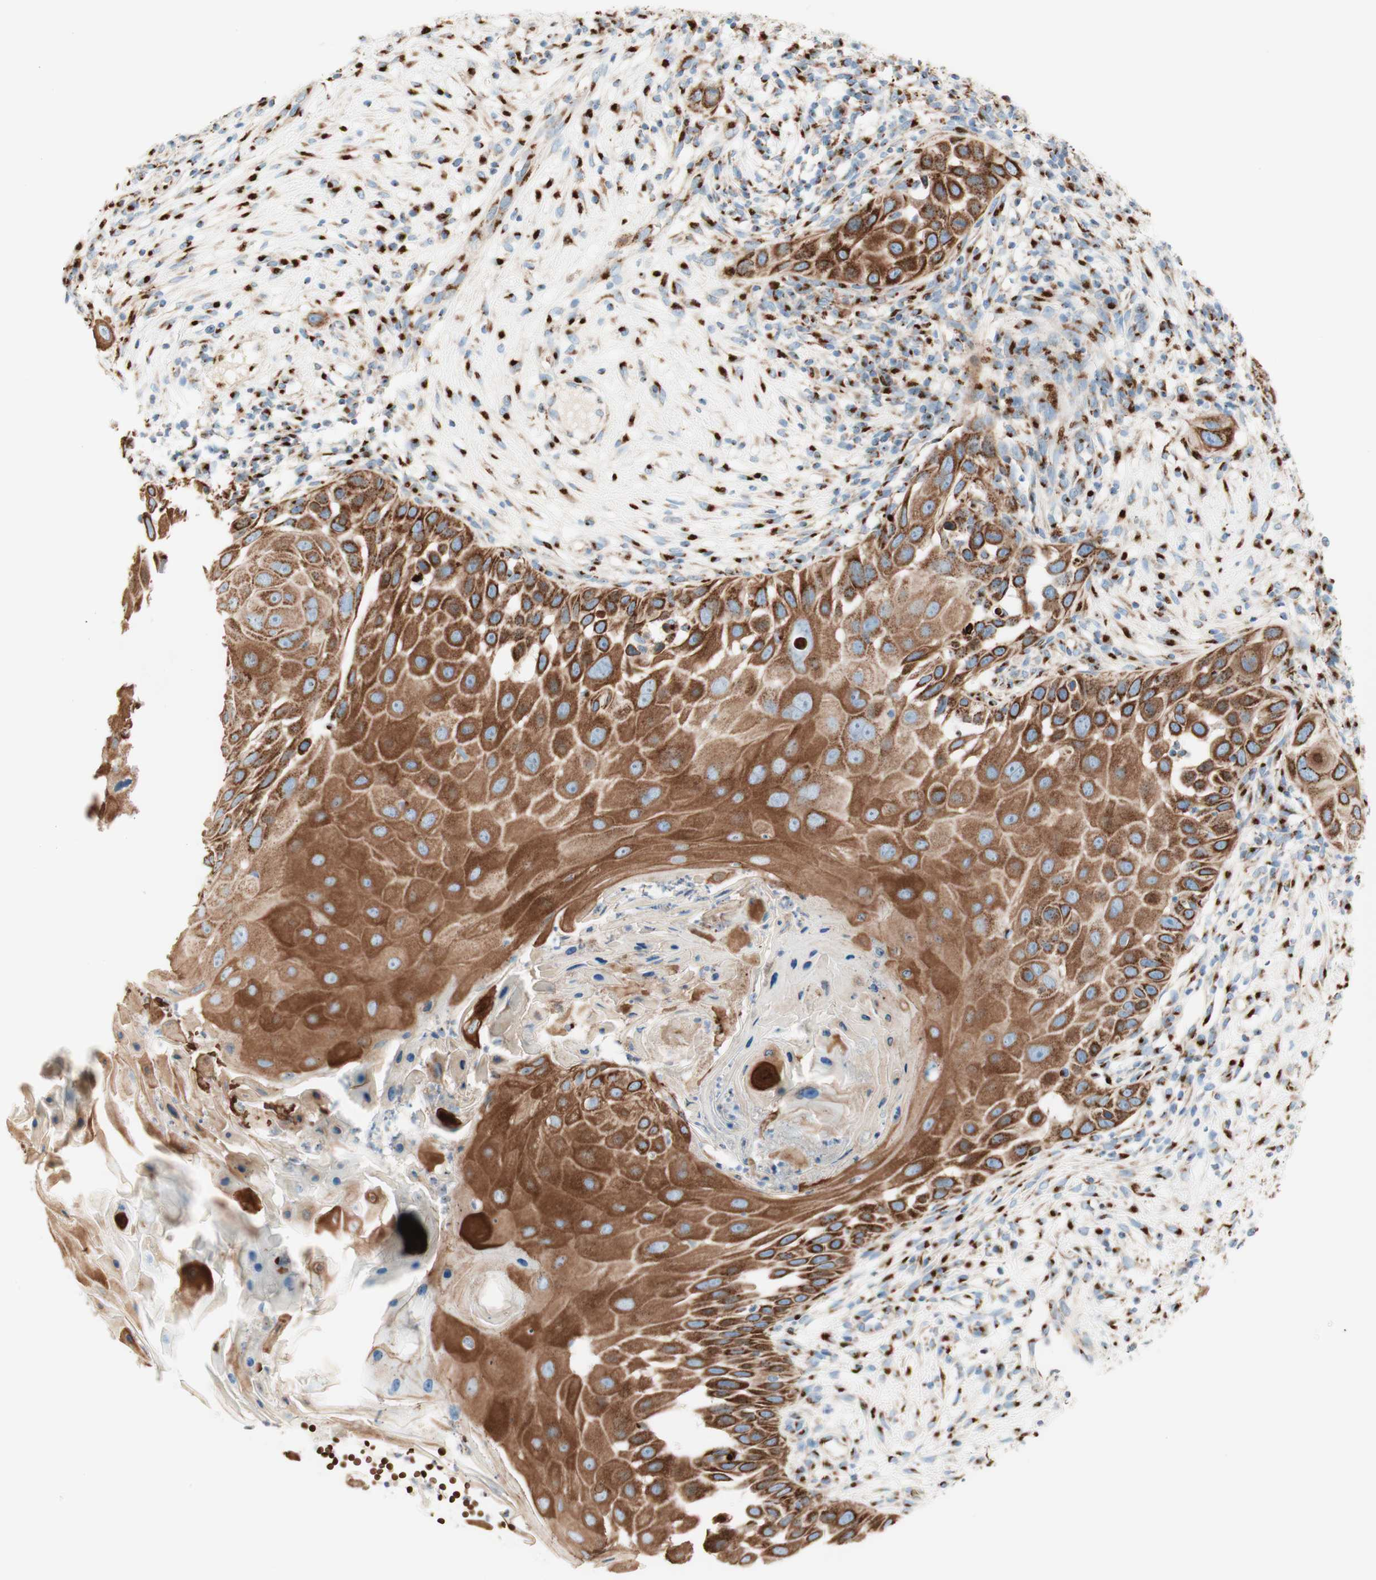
{"staining": {"intensity": "strong", "quantity": ">75%", "location": "cytoplasmic/membranous"}, "tissue": "skin cancer", "cell_type": "Tumor cells", "image_type": "cancer", "snomed": [{"axis": "morphology", "description": "Squamous cell carcinoma, NOS"}, {"axis": "topography", "description": "Skin"}], "caption": "This is a micrograph of immunohistochemistry (IHC) staining of skin cancer, which shows strong staining in the cytoplasmic/membranous of tumor cells.", "gene": "GOLGB1", "patient": {"sex": "female", "age": 44}}